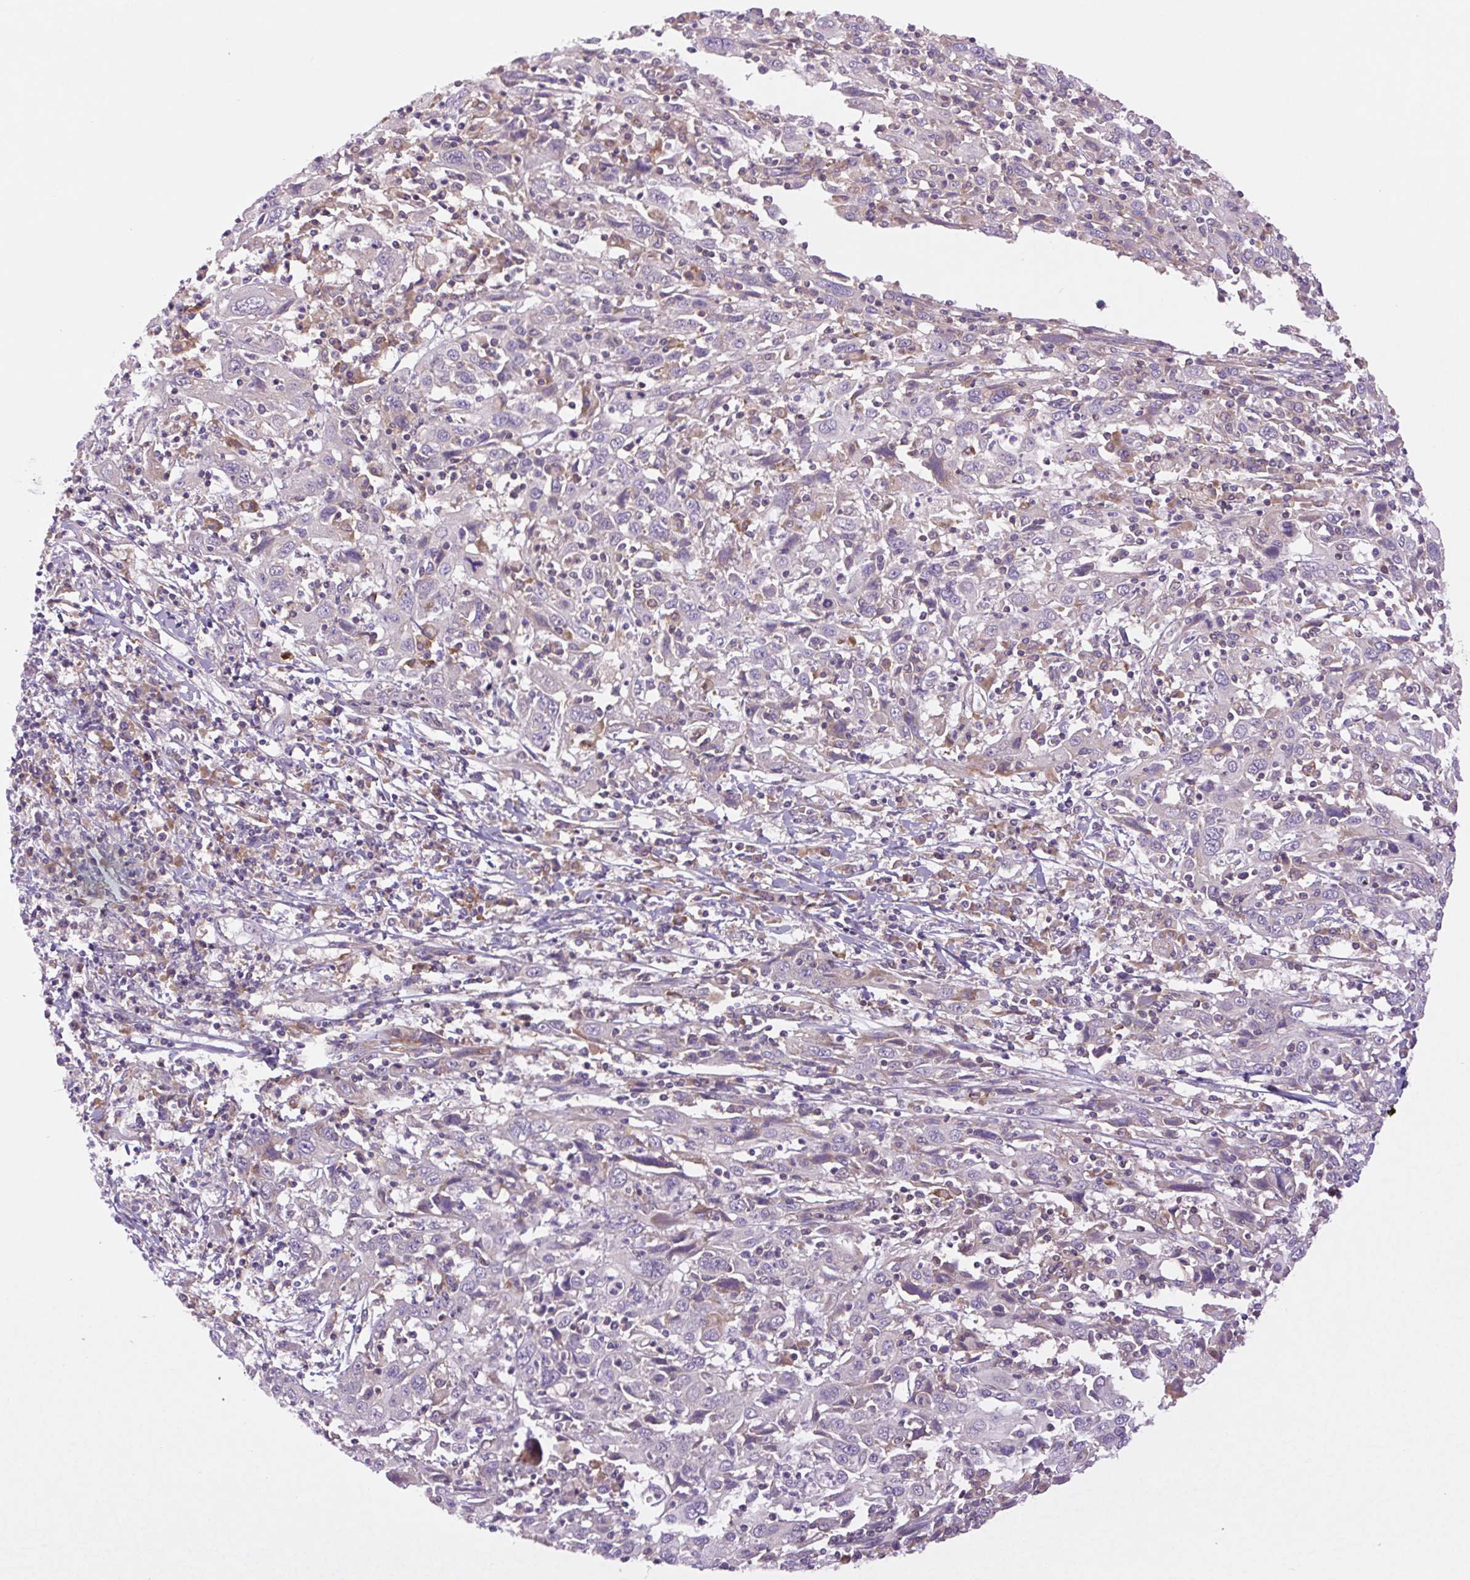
{"staining": {"intensity": "negative", "quantity": "none", "location": "none"}, "tissue": "cervical cancer", "cell_type": "Tumor cells", "image_type": "cancer", "snomed": [{"axis": "morphology", "description": "Squamous cell carcinoma, NOS"}, {"axis": "topography", "description": "Cervix"}], "caption": "Tumor cells are negative for brown protein staining in cervical cancer.", "gene": "MINK1", "patient": {"sex": "female", "age": 46}}